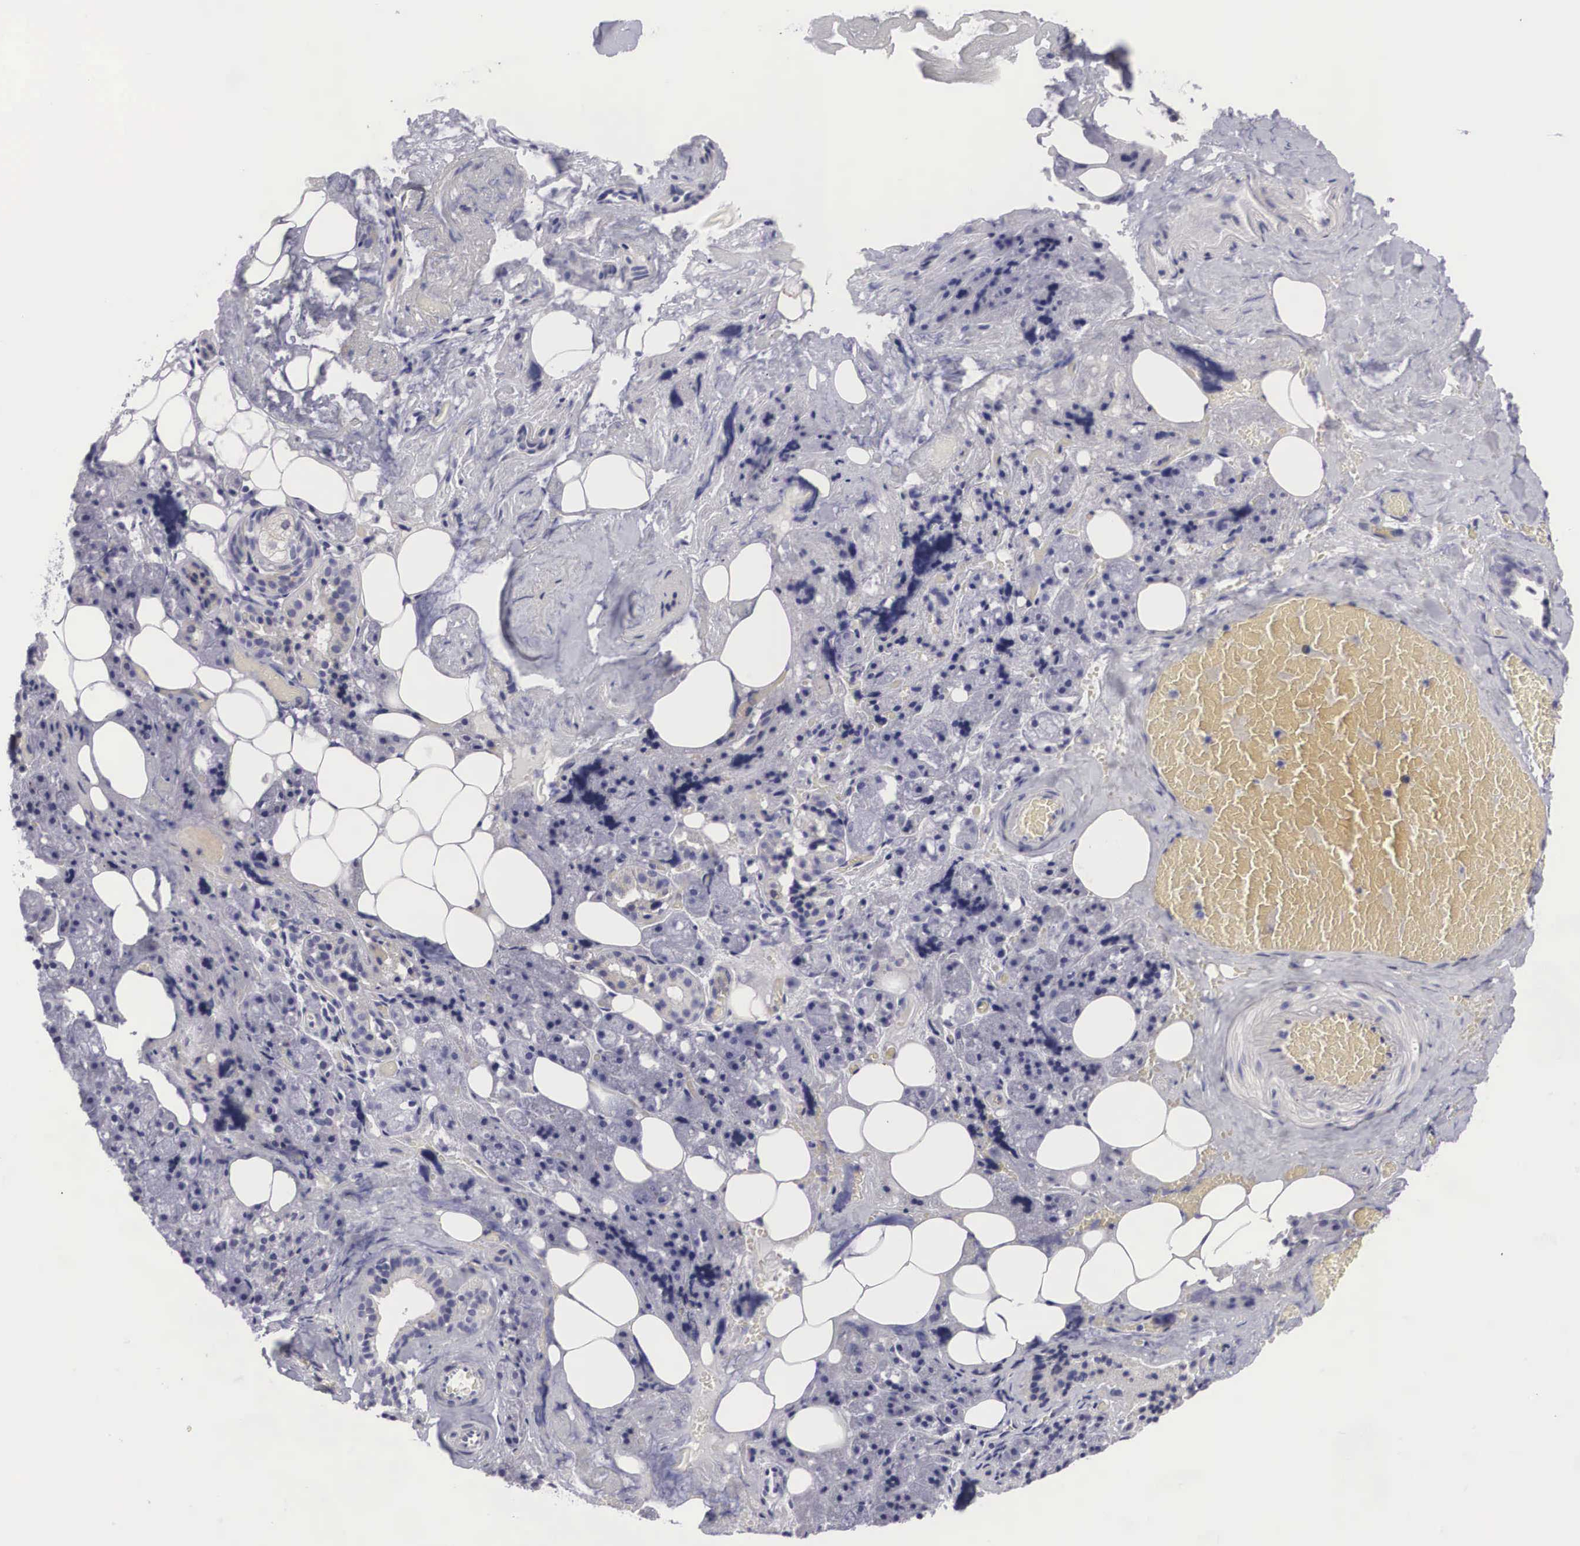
{"staining": {"intensity": "weak", "quantity": "<25%", "location": "cytoplasmic/membranous"}, "tissue": "salivary gland", "cell_type": "Glandular cells", "image_type": "normal", "snomed": [{"axis": "morphology", "description": "Normal tissue, NOS"}, {"axis": "topography", "description": "Salivary gland"}], "caption": "Salivary gland stained for a protein using immunohistochemistry (IHC) demonstrates no expression glandular cells.", "gene": "ARMCX3", "patient": {"sex": "female", "age": 55}}